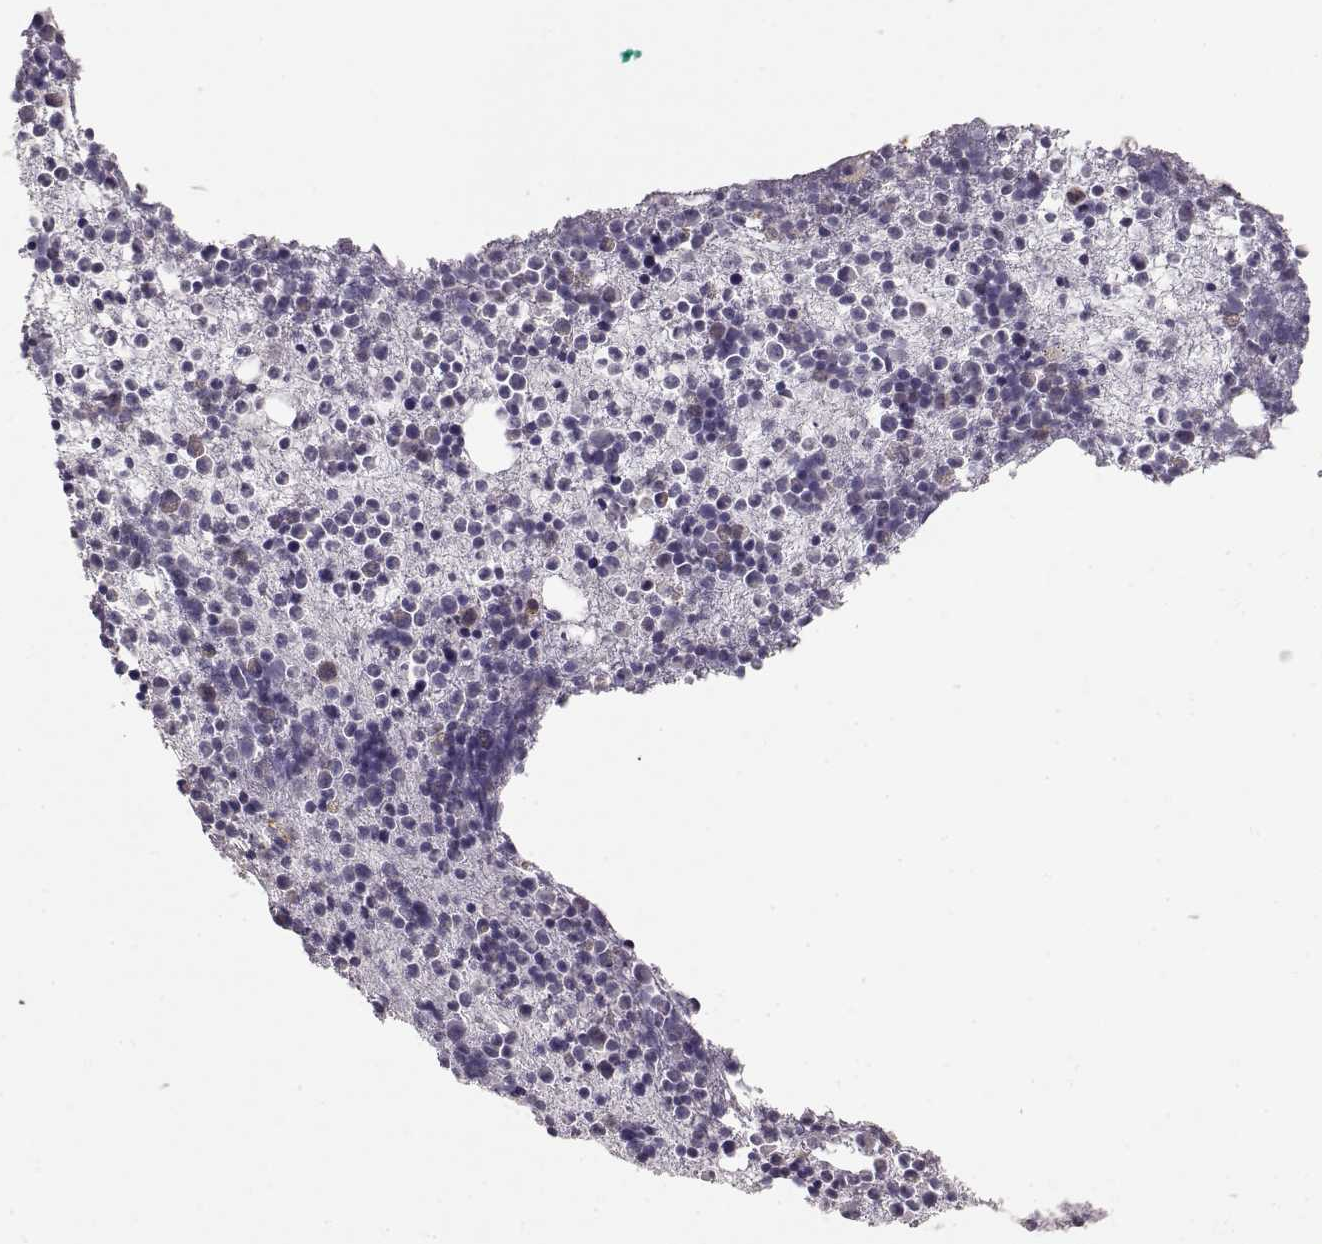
{"staining": {"intensity": "moderate", "quantity": "<25%", "location": "nuclear"}, "tissue": "bone marrow", "cell_type": "Hematopoietic cells", "image_type": "normal", "snomed": [{"axis": "morphology", "description": "Normal tissue, NOS"}, {"axis": "topography", "description": "Bone marrow"}], "caption": "IHC of normal human bone marrow shows low levels of moderate nuclear staining in approximately <25% of hematopoietic cells.", "gene": "CDK4", "patient": {"sex": "male", "age": 54}}